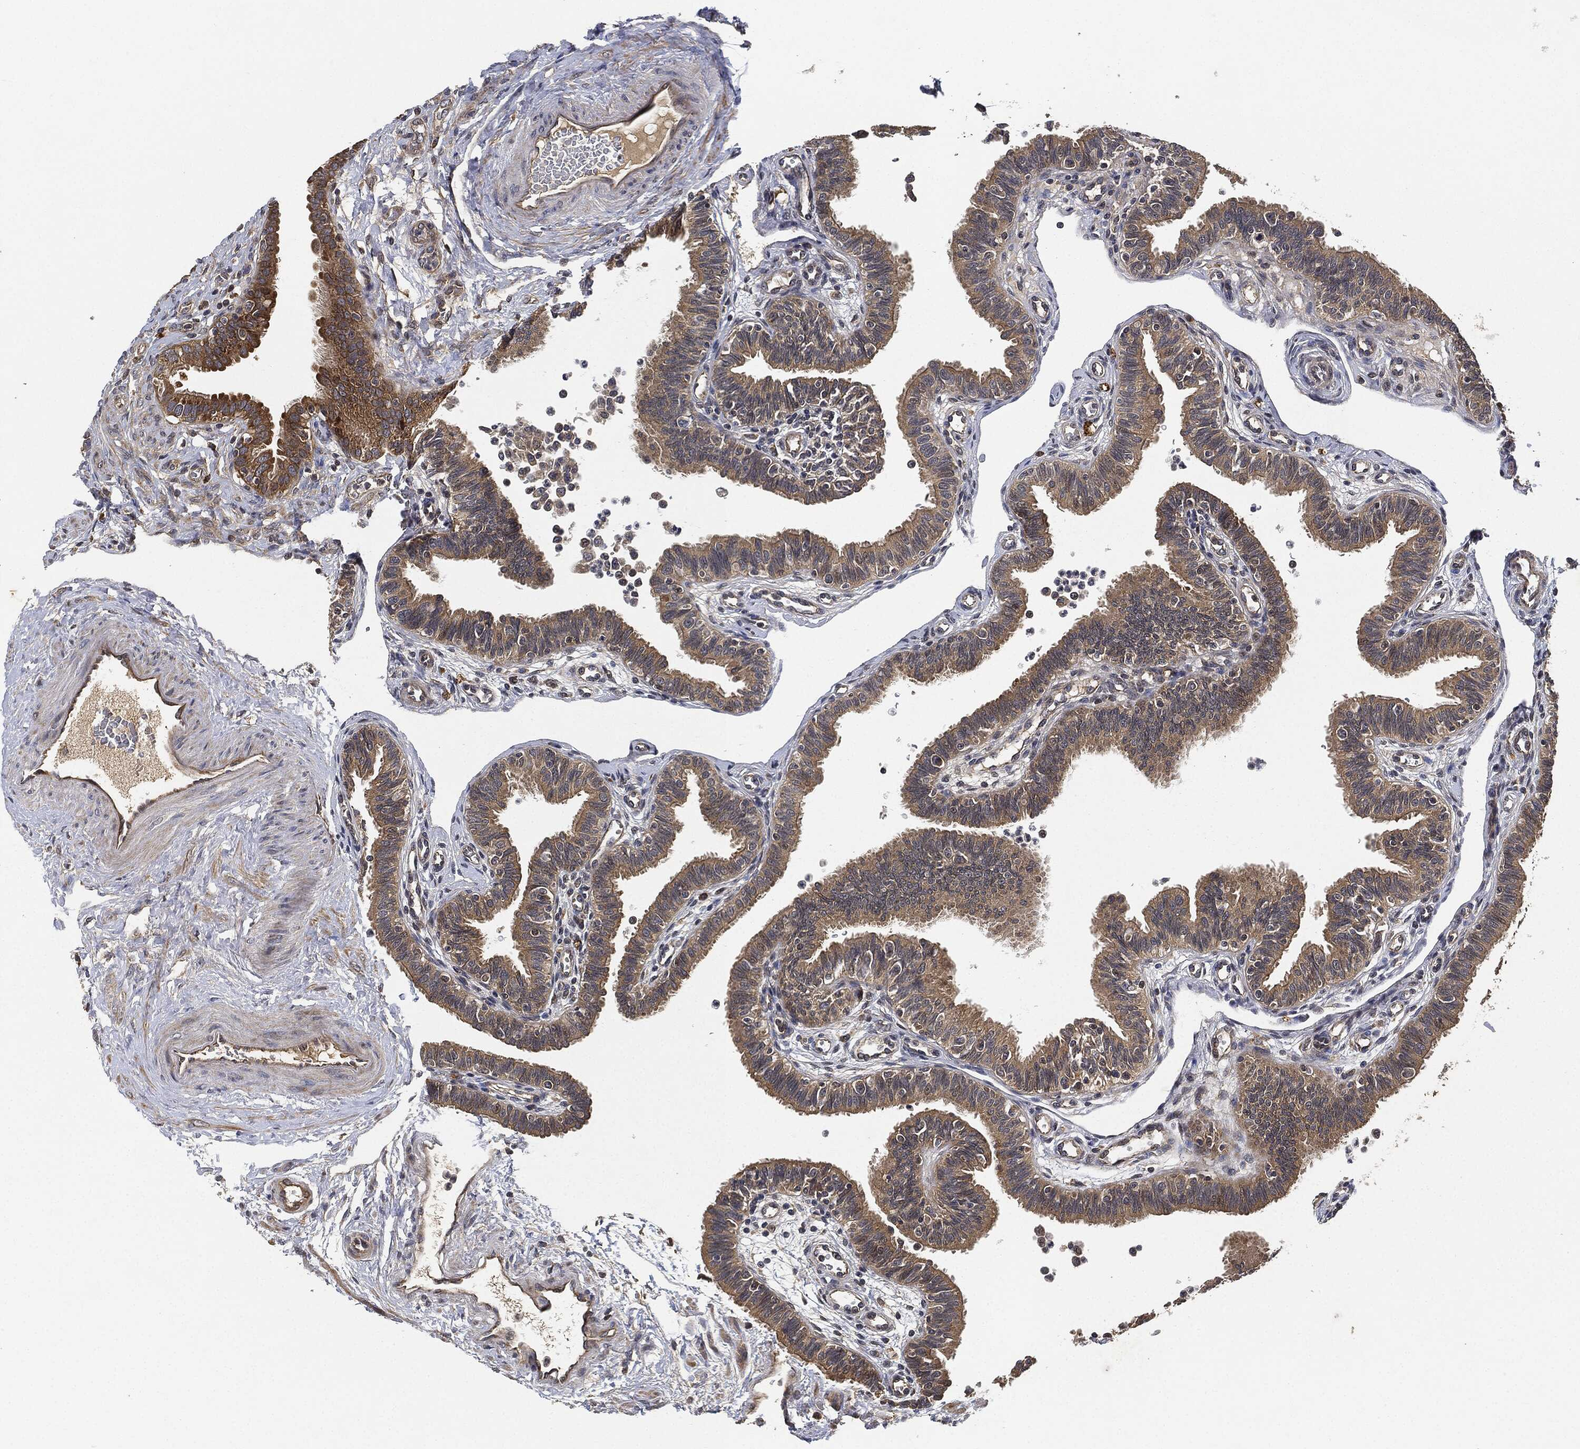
{"staining": {"intensity": "weak", "quantity": ">75%", "location": "cytoplasmic/membranous"}, "tissue": "fallopian tube", "cell_type": "Glandular cells", "image_type": "normal", "snomed": [{"axis": "morphology", "description": "Normal tissue, NOS"}, {"axis": "topography", "description": "Fallopian tube"}], "caption": "Immunohistochemical staining of benign fallopian tube exhibits >75% levels of weak cytoplasmic/membranous protein staining in about >75% of glandular cells. The protein of interest is shown in brown color, while the nuclei are stained blue.", "gene": "MLST8", "patient": {"sex": "female", "age": 36}}